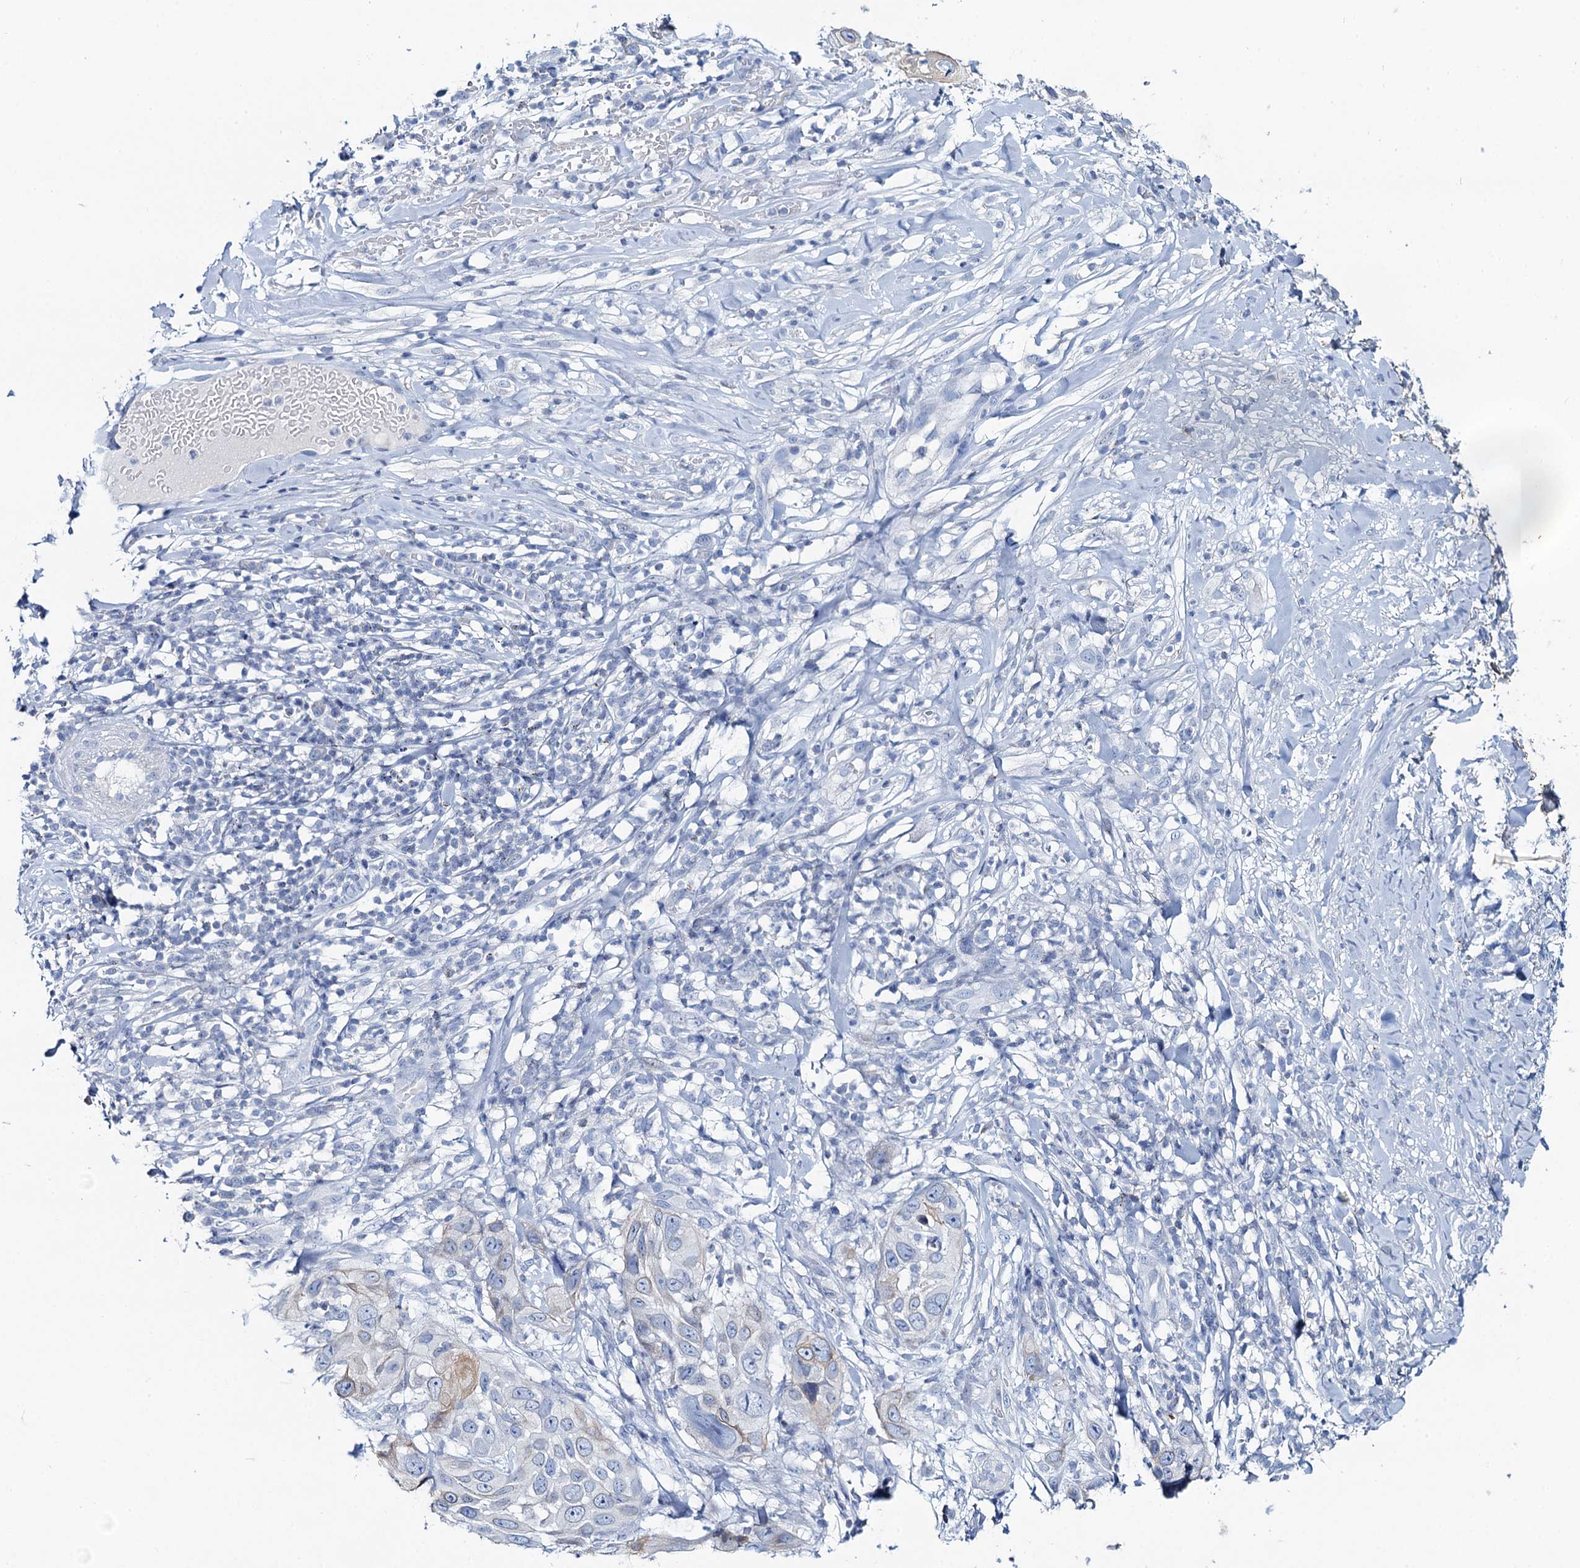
{"staining": {"intensity": "moderate", "quantity": "<25%", "location": "cytoplasmic/membranous"}, "tissue": "skin cancer", "cell_type": "Tumor cells", "image_type": "cancer", "snomed": [{"axis": "morphology", "description": "Squamous cell carcinoma, NOS"}, {"axis": "topography", "description": "Skin"}], "caption": "The photomicrograph displays staining of skin cancer, revealing moderate cytoplasmic/membranous protein positivity (brown color) within tumor cells.", "gene": "TOX3", "patient": {"sex": "female", "age": 44}}